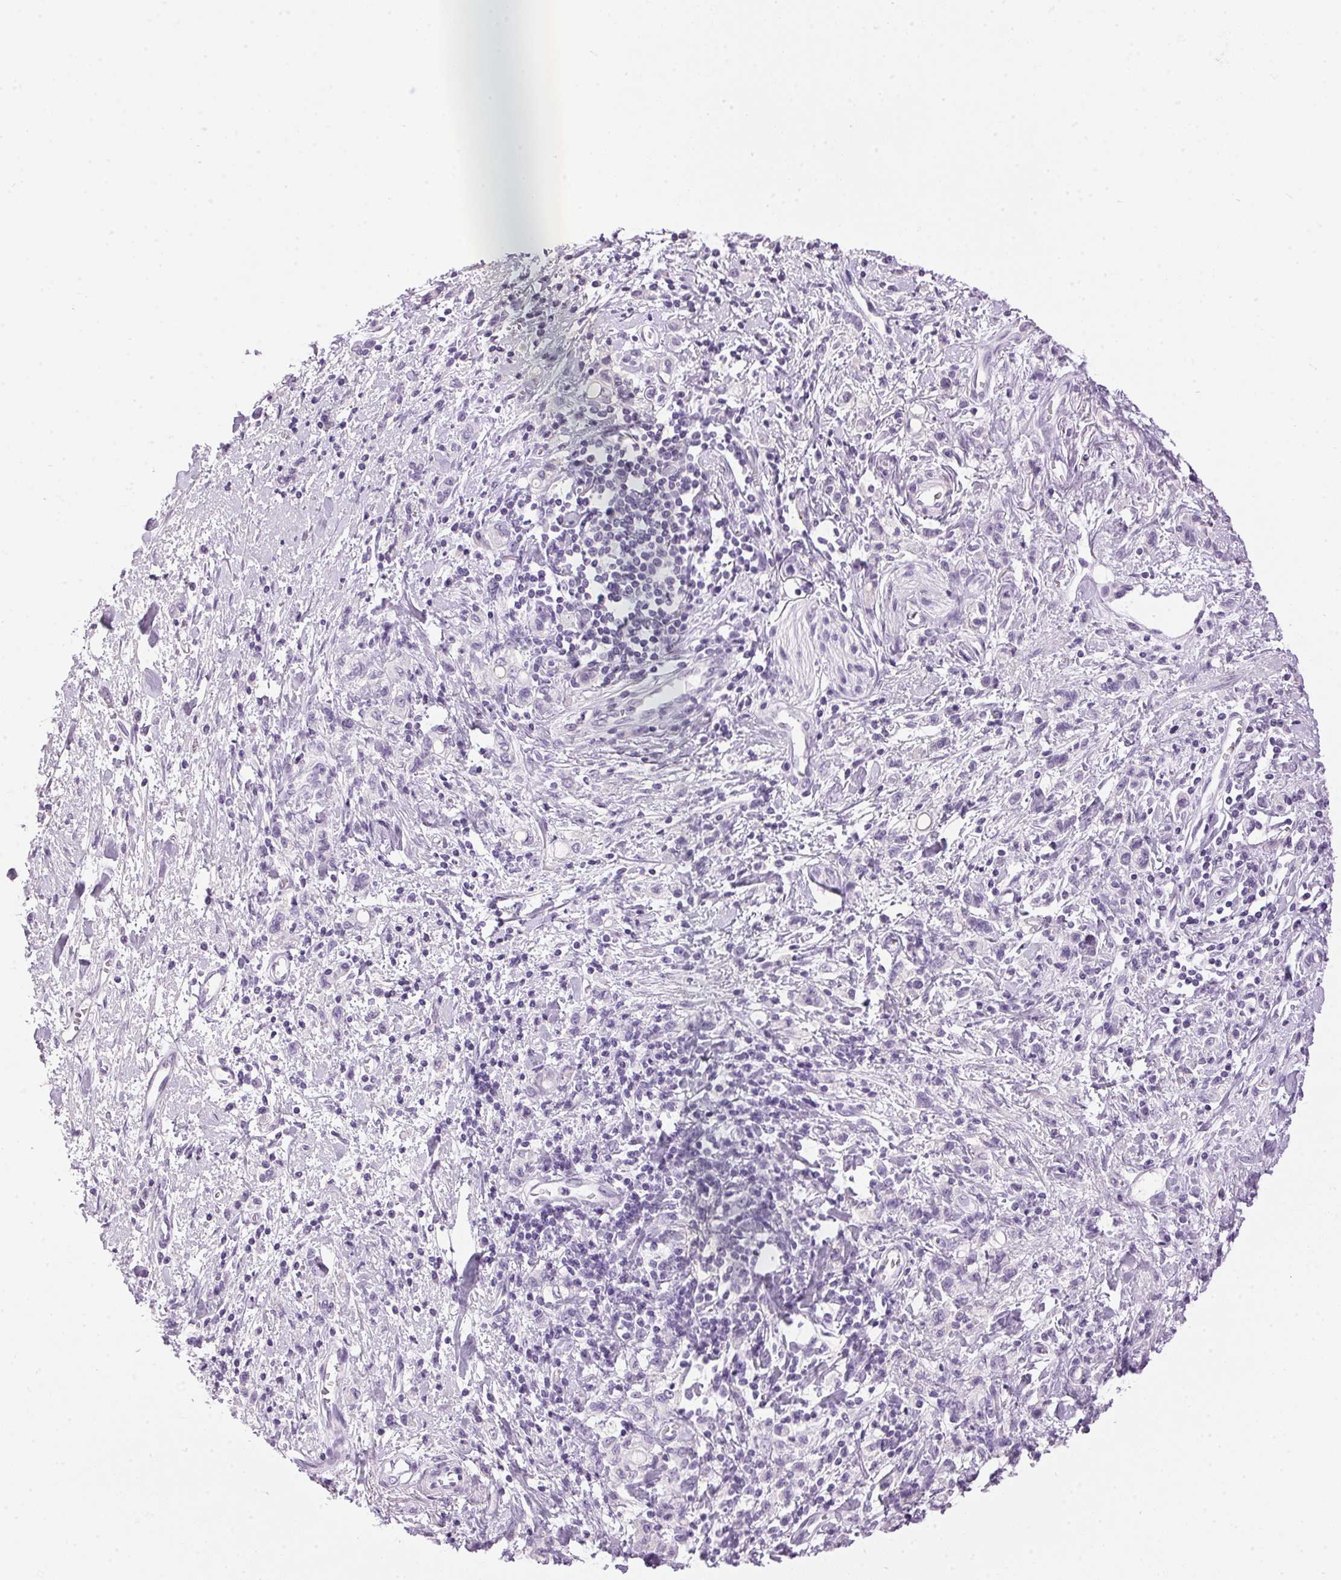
{"staining": {"intensity": "negative", "quantity": "none", "location": "none"}, "tissue": "stomach cancer", "cell_type": "Tumor cells", "image_type": "cancer", "snomed": [{"axis": "morphology", "description": "Adenocarcinoma, NOS"}, {"axis": "topography", "description": "Stomach"}], "caption": "Immunohistochemistry (IHC) image of stomach cancer (adenocarcinoma) stained for a protein (brown), which reveals no expression in tumor cells.", "gene": "SP7", "patient": {"sex": "male", "age": 77}}